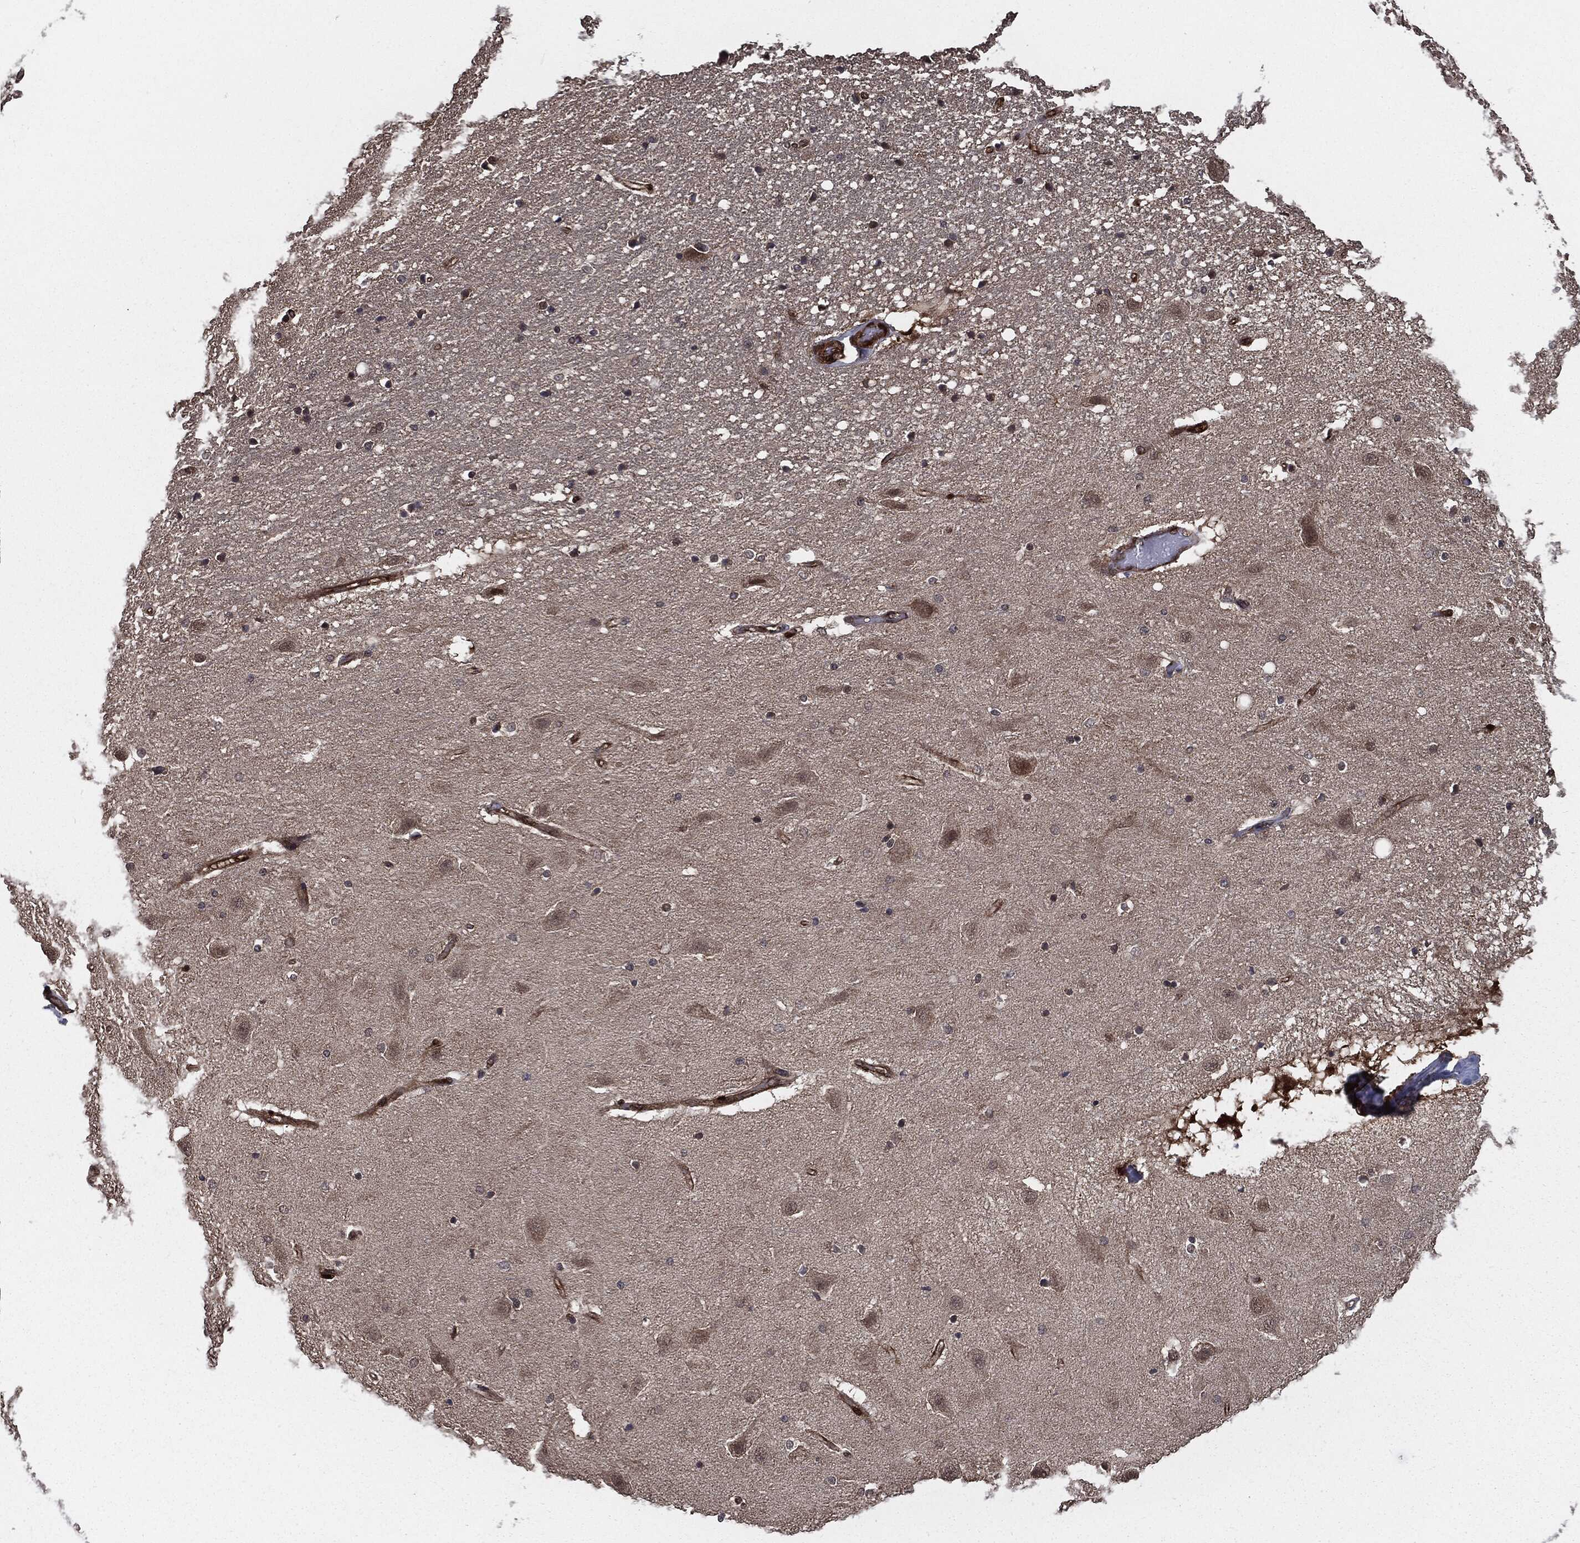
{"staining": {"intensity": "negative", "quantity": "none", "location": "none"}, "tissue": "hippocampus", "cell_type": "Glial cells", "image_type": "normal", "snomed": [{"axis": "morphology", "description": "Normal tissue, NOS"}, {"axis": "topography", "description": "Hippocampus"}], "caption": "High power microscopy photomicrograph of an immunohistochemistry histopathology image of unremarkable hippocampus, revealing no significant expression in glial cells. The staining is performed using DAB (3,3'-diaminobenzidine) brown chromogen with nuclei counter-stained in using hematoxylin.", "gene": "PTPA", "patient": {"sex": "male", "age": 49}}